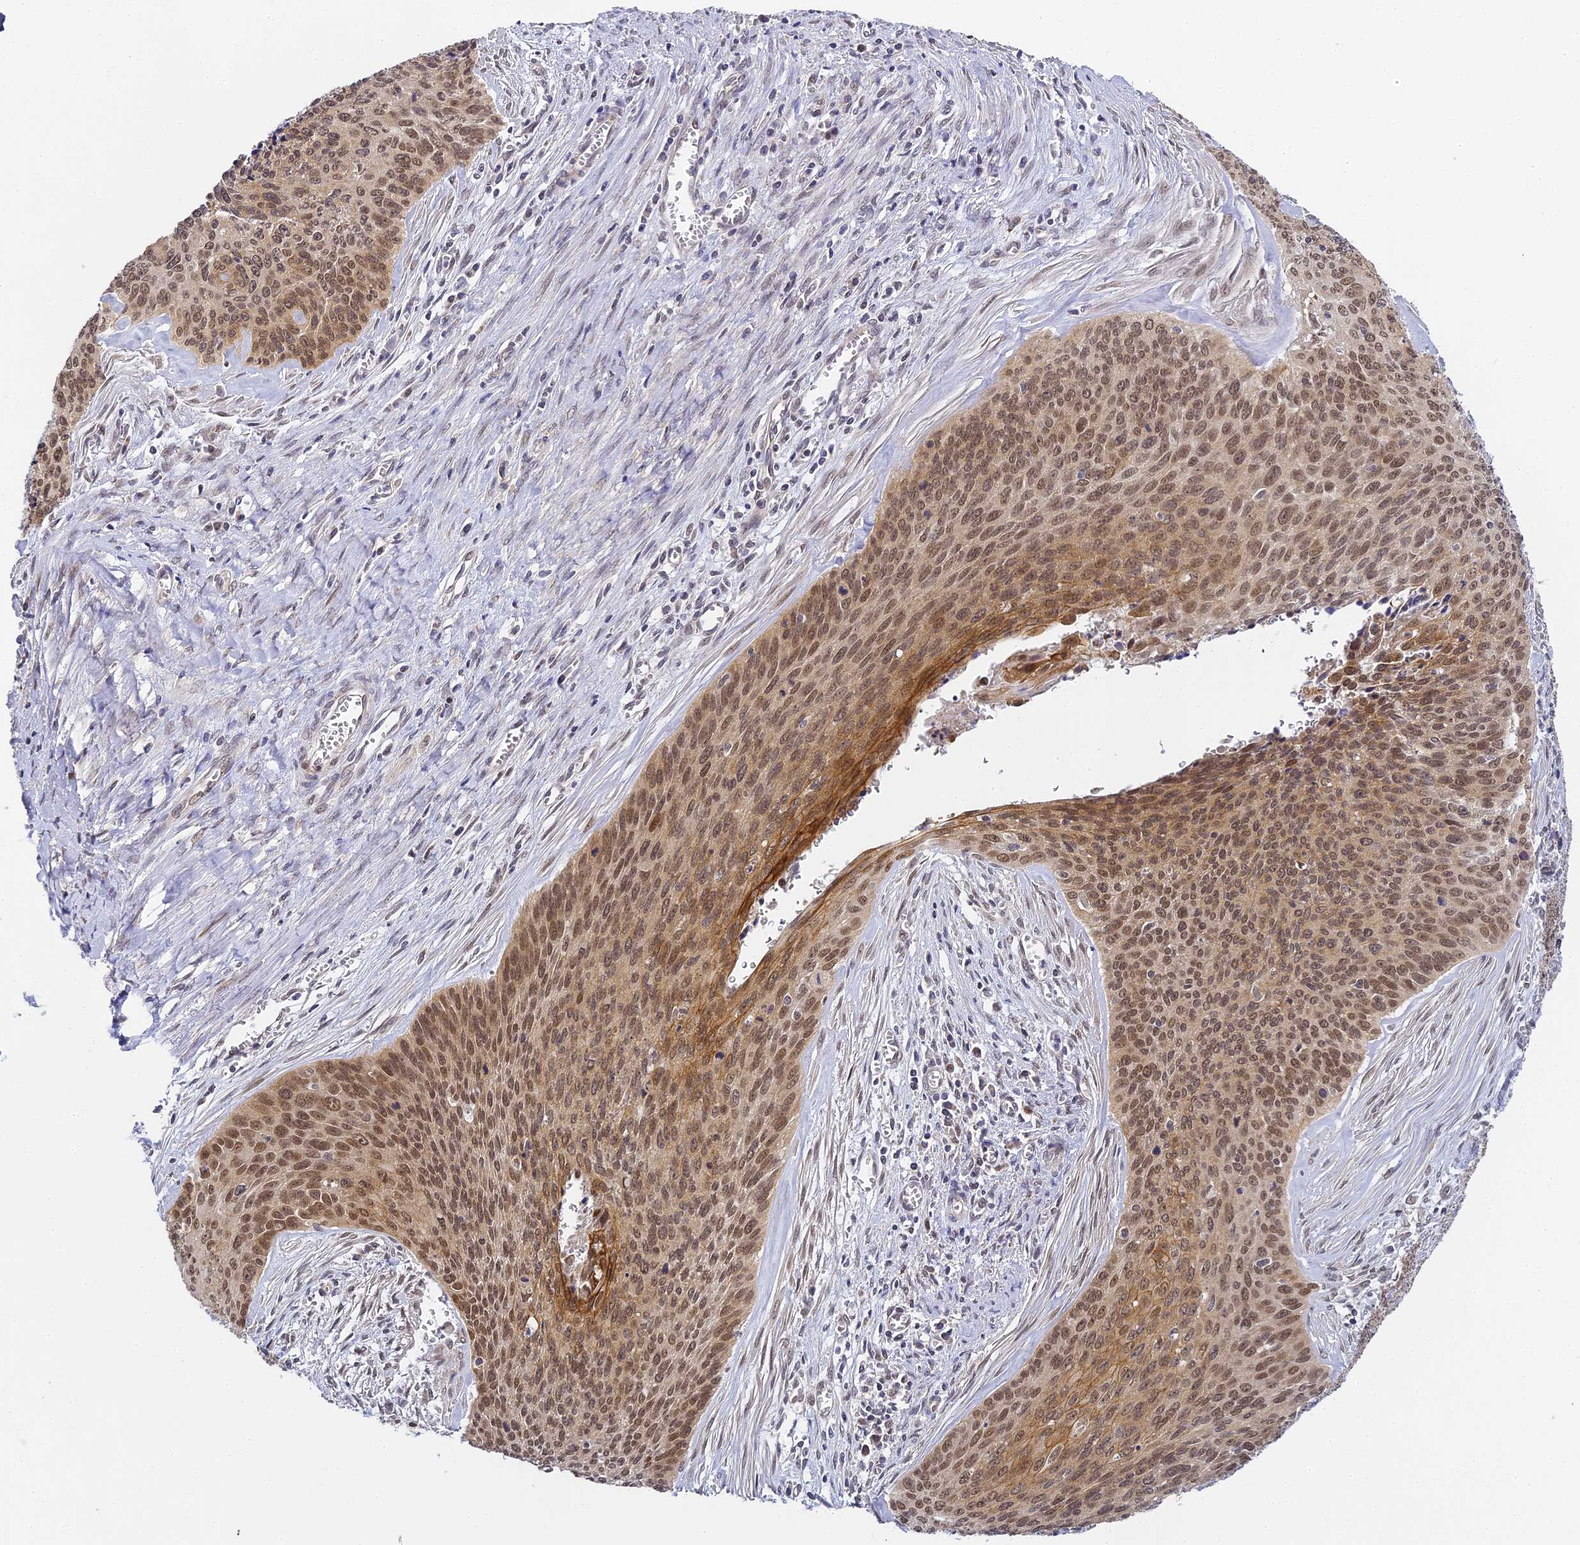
{"staining": {"intensity": "moderate", "quantity": ">75%", "location": "cytoplasmic/membranous,nuclear"}, "tissue": "cervical cancer", "cell_type": "Tumor cells", "image_type": "cancer", "snomed": [{"axis": "morphology", "description": "Squamous cell carcinoma, NOS"}, {"axis": "topography", "description": "Cervix"}], "caption": "High-power microscopy captured an immunohistochemistry (IHC) photomicrograph of cervical squamous cell carcinoma, revealing moderate cytoplasmic/membranous and nuclear positivity in approximately >75% of tumor cells. (IHC, brightfield microscopy, high magnification).", "gene": "DNAAF10", "patient": {"sex": "female", "age": 55}}